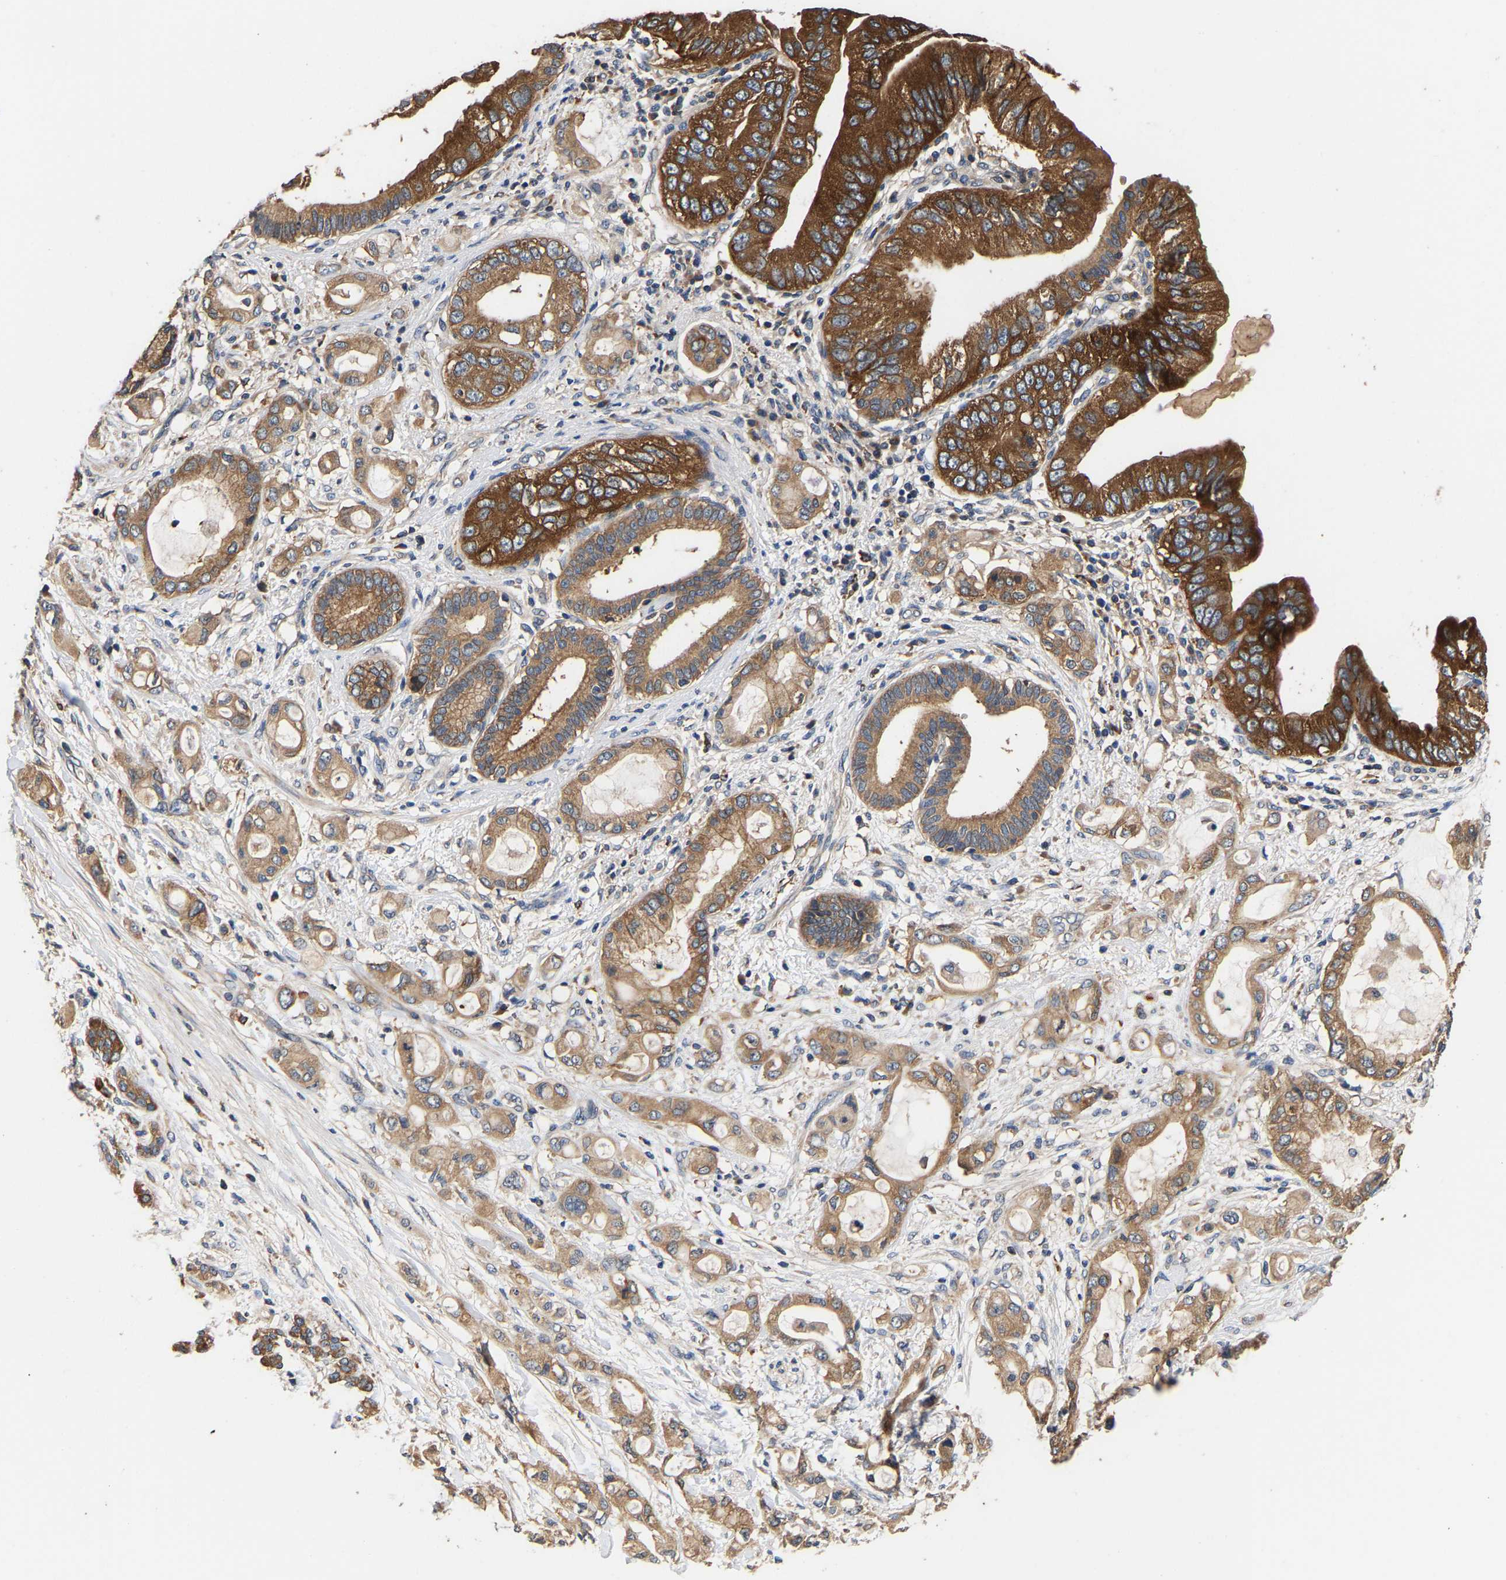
{"staining": {"intensity": "strong", "quantity": "25%-75%", "location": "cytoplasmic/membranous"}, "tissue": "pancreatic cancer", "cell_type": "Tumor cells", "image_type": "cancer", "snomed": [{"axis": "morphology", "description": "Adenocarcinoma, NOS"}, {"axis": "topography", "description": "Pancreas"}], "caption": "Pancreatic cancer (adenocarcinoma) stained for a protein reveals strong cytoplasmic/membranous positivity in tumor cells.", "gene": "LRBA", "patient": {"sex": "female", "age": 56}}